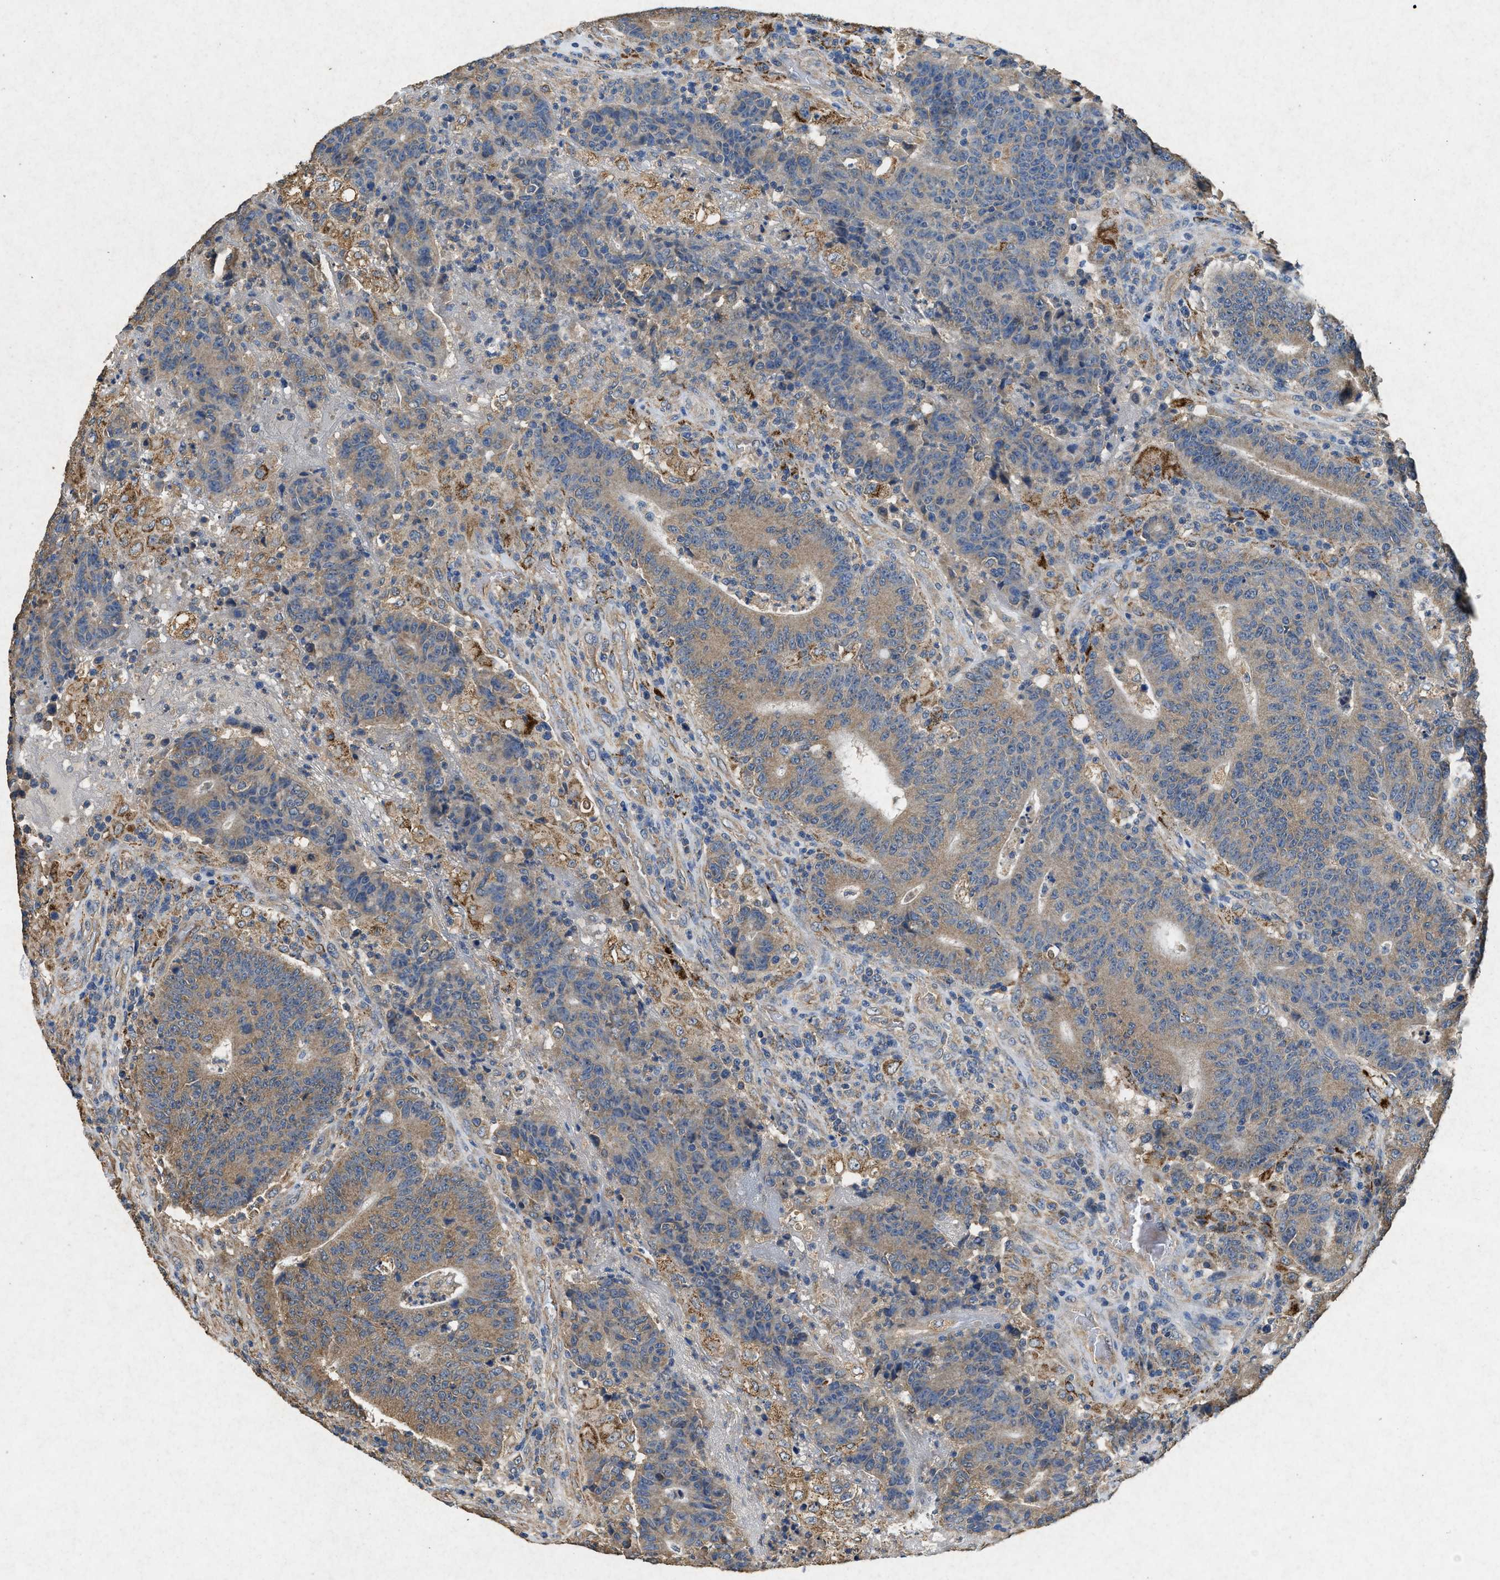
{"staining": {"intensity": "moderate", "quantity": ">75%", "location": "cytoplasmic/membranous"}, "tissue": "colorectal cancer", "cell_type": "Tumor cells", "image_type": "cancer", "snomed": [{"axis": "morphology", "description": "Normal tissue, NOS"}, {"axis": "morphology", "description": "Adenocarcinoma, NOS"}, {"axis": "topography", "description": "Colon"}], "caption": "Colorectal cancer tissue reveals moderate cytoplasmic/membranous staining in about >75% of tumor cells, visualized by immunohistochemistry. The protein of interest is stained brown, and the nuclei are stained in blue (DAB (3,3'-diaminobenzidine) IHC with brightfield microscopy, high magnification).", "gene": "CDK15", "patient": {"sex": "female", "age": 75}}